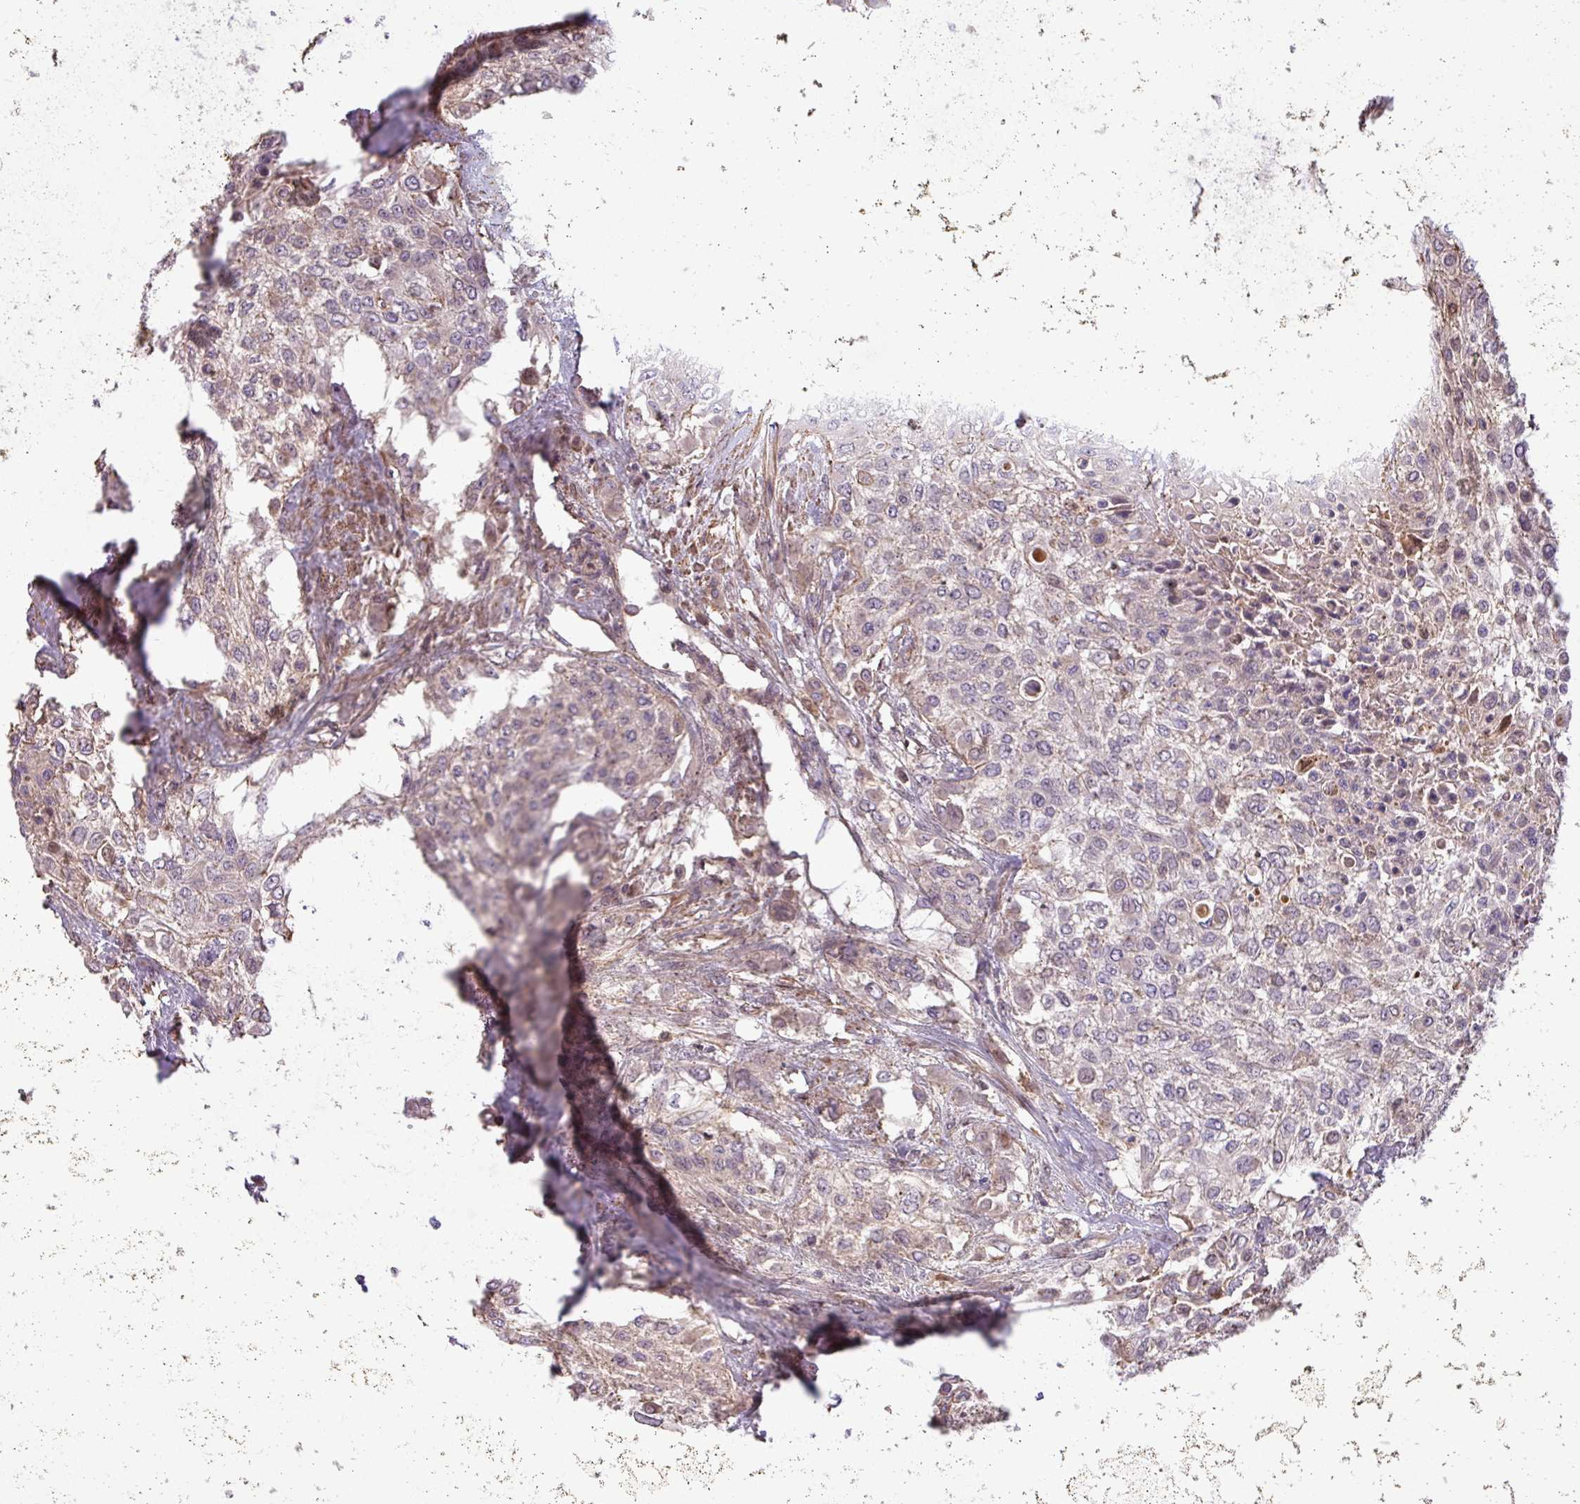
{"staining": {"intensity": "weak", "quantity": "<25%", "location": "cytoplasmic/membranous"}, "tissue": "urothelial cancer", "cell_type": "Tumor cells", "image_type": "cancer", "snomed": [{"axis": "morphology", "description": "Urothelial carcinoma, High grade"}, {"axis": "topography", "description": "Urinary bladder"}], "caption": "High magnification brightfield microscopy of urothelial carcinoma (high-grade) stained with DAB (3,3'-diaminobenzidine) (brown) and counterstained with hematoxylin (blue): tumor cells show no significant expression.", "gene": "ZNF835", "patient": {"sex": "male", "age": 67}}